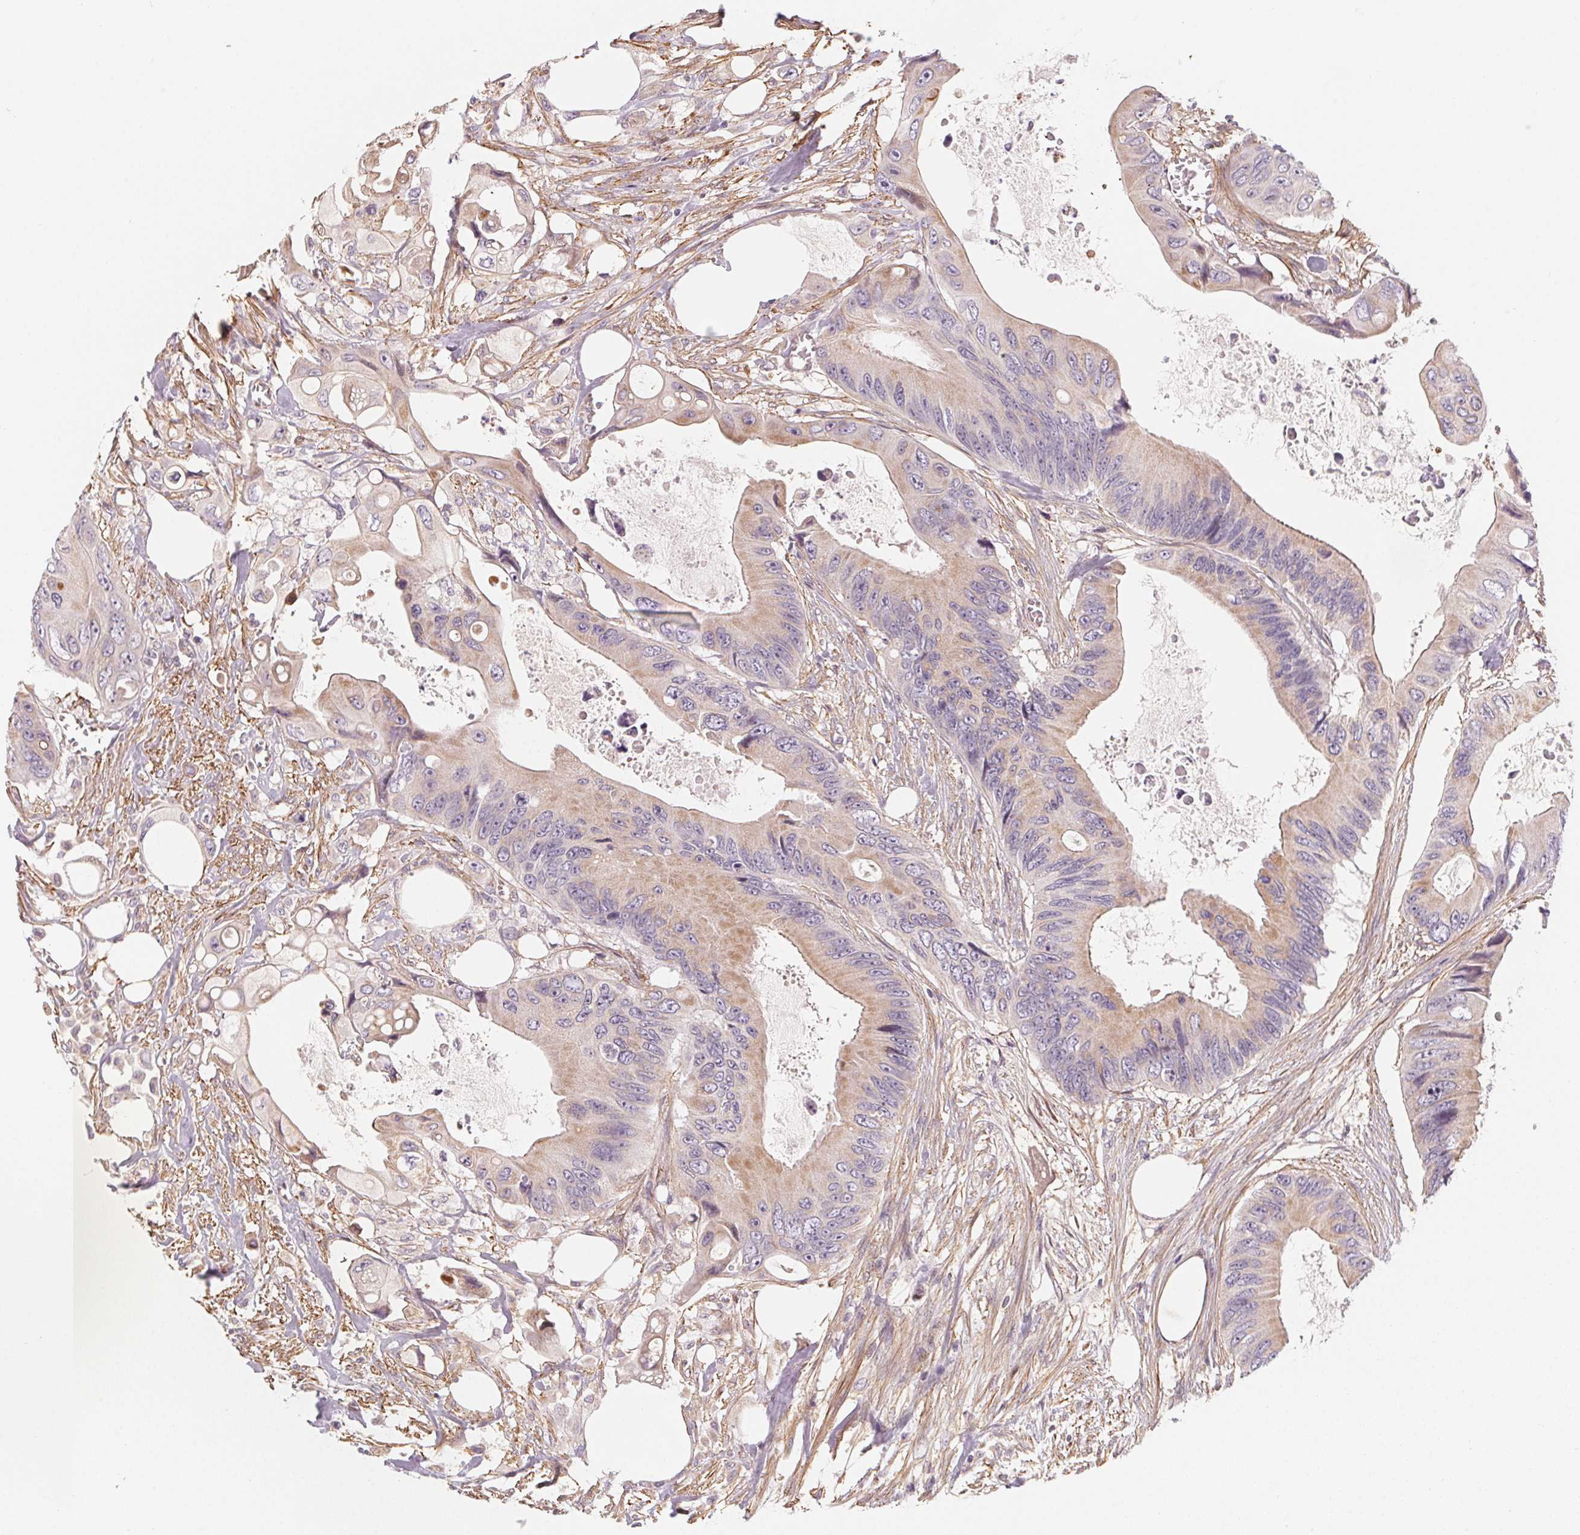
{"staining": {"intensity": "weak", "quantity": ">75%", "location": "cytoplasmic/membranous"}, "tissue": "colorectal cancer", "cell_type": "Tumor cells", "image_type": "cancer", "snomed": [{"axis": "morphology", "description": "Adenocarcinoma, NOS"}, {"axis": "topography", "description": "Rectum"}], "caption": "Immunohistochemical staining of human colorectal cancer (adenocarcinoma) demonstrates weak cytoplasmic/membranous protein positivity in about >75% of tumor cells.", "gene": "CCDC112", "patient": {"sex": "male", "age": 63}}